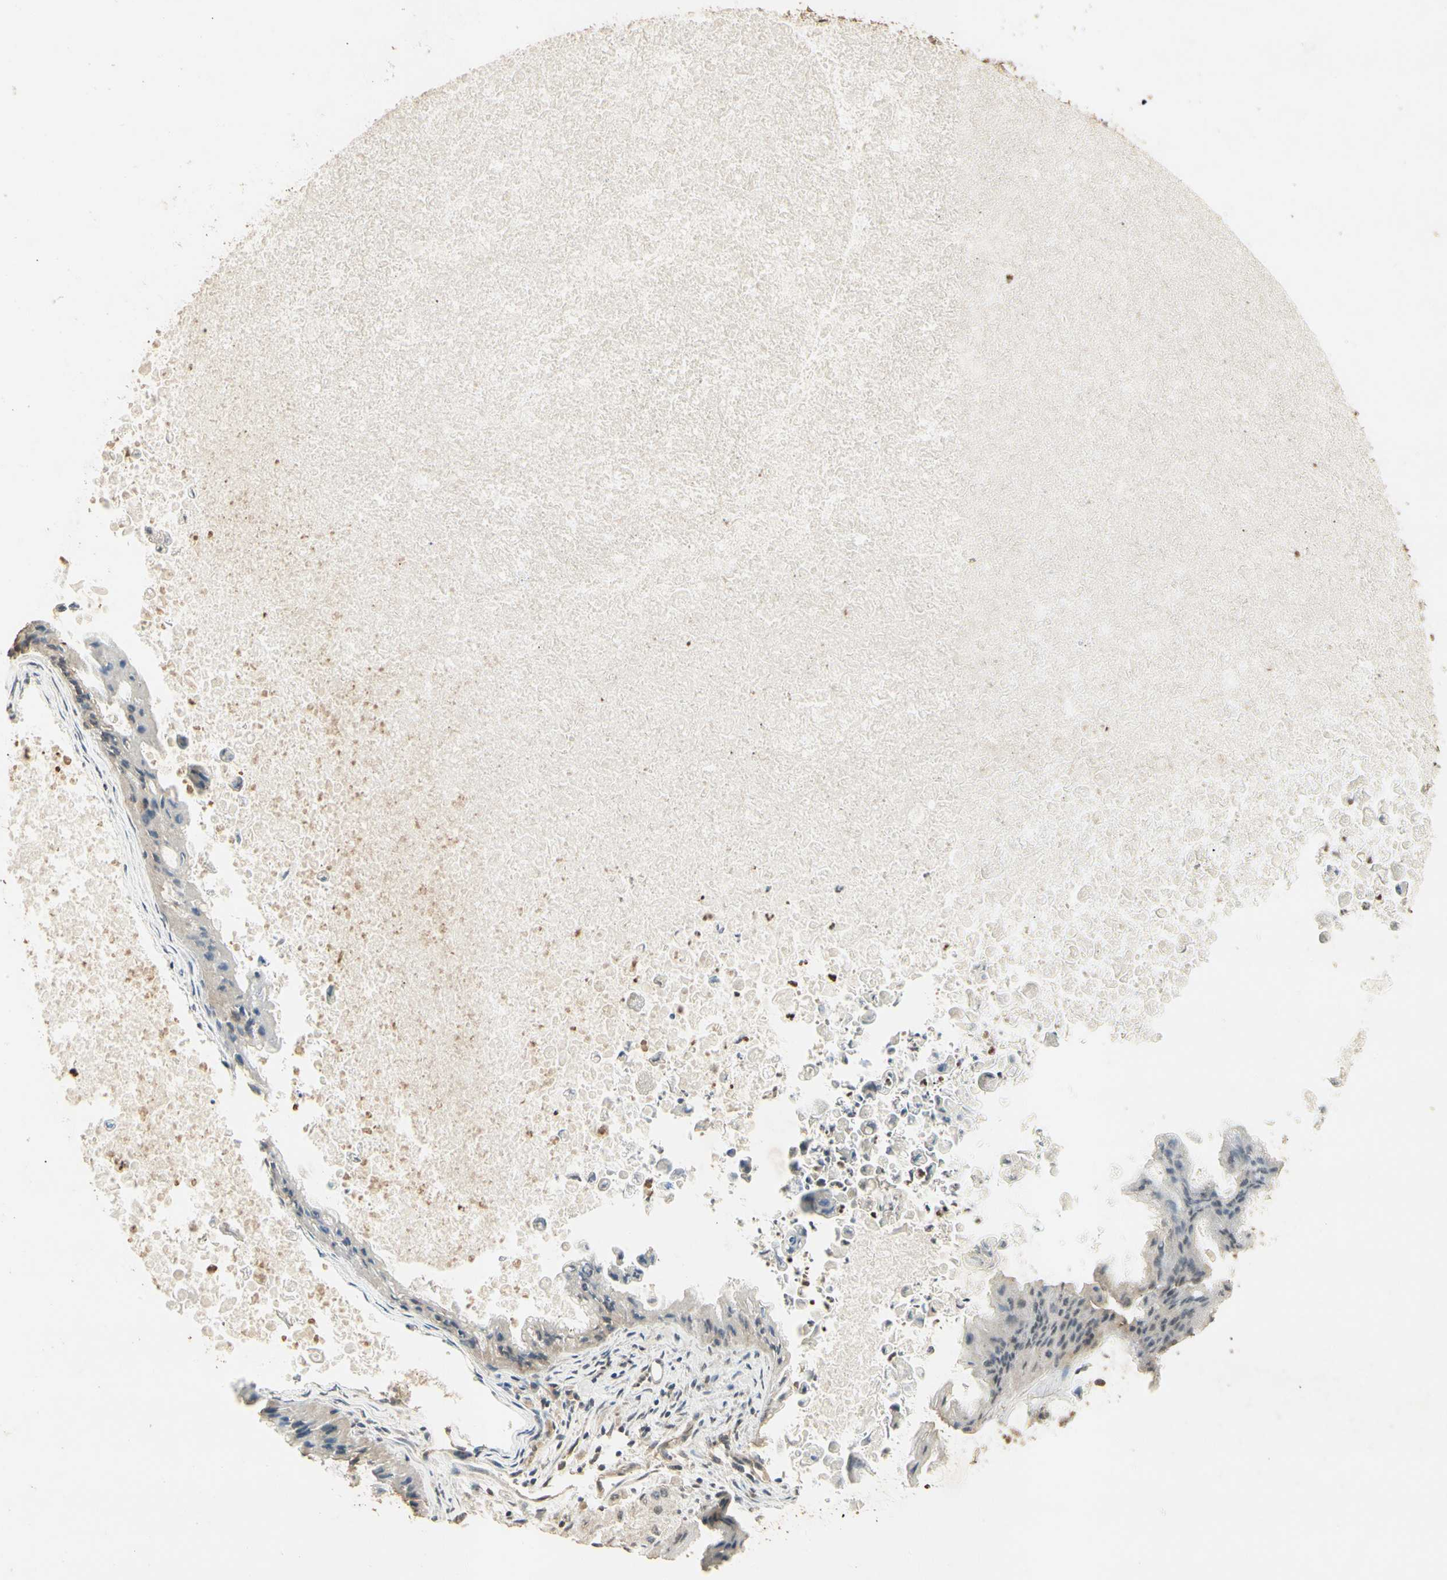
{"staining": {"intensity": "moderate", "quantity": "<25%", "location": "cytoplasmic/membranous"}, "tissue": "ovarian cancer", "cell_type": "Tumor cells", "image_type": "cancer", "snomed": [{"axis": "morphology", "description": "Cystadenocarcinoma, mucinous, NOS"}, {"axis": "topography", "description": "Ovary"}], "caption": "Ovarian cancer was stained to show a protein in brown. There is low levels of moderate cytoplasmic/membranous staining in approximately <25% of tumor cells.", "gene": "RNF180", "patient": {"sex": "female", "age": 37}}